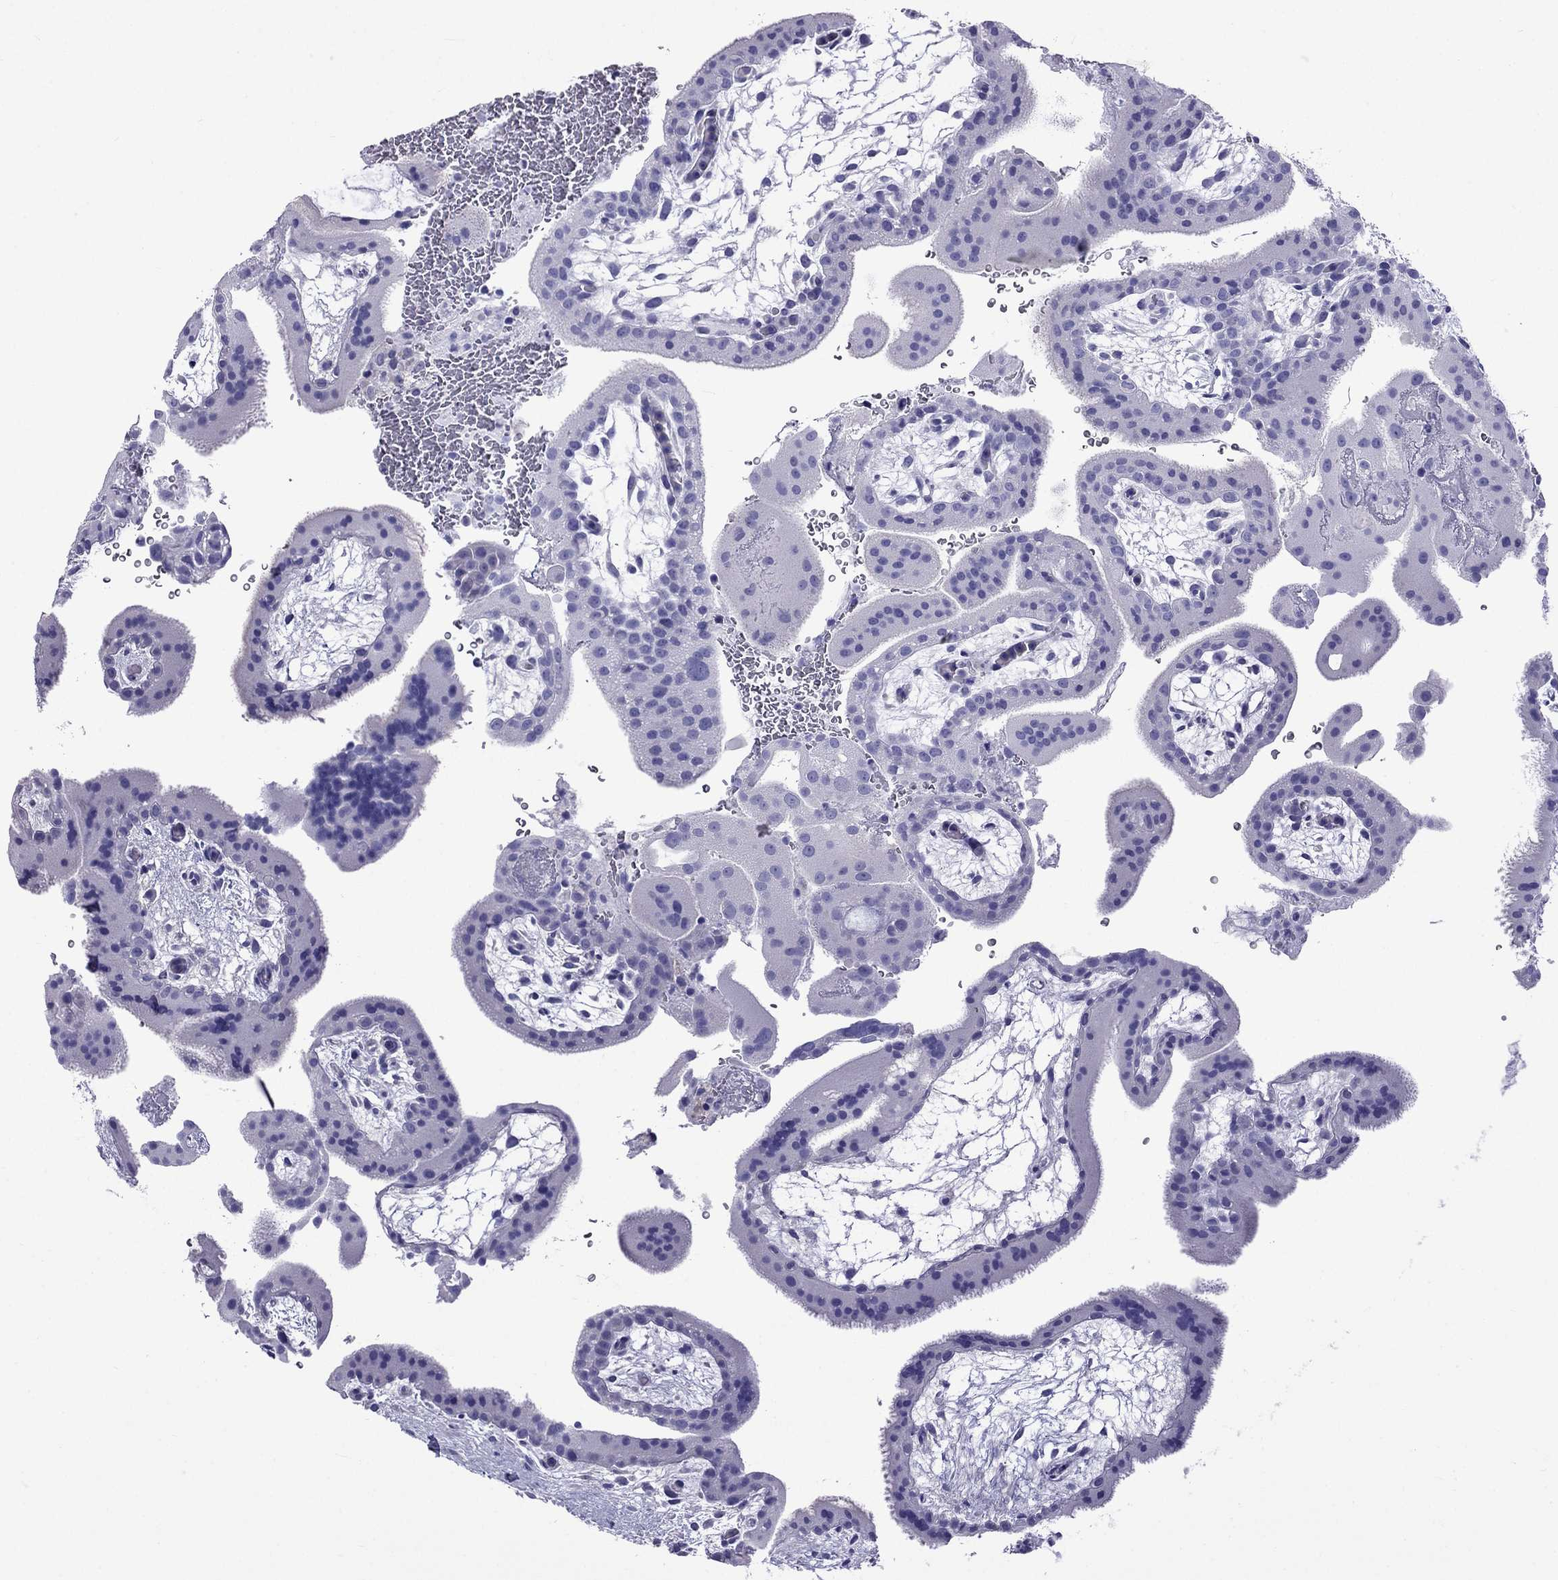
{"staining": {"intensity": "negative", "quantity": "none", "location": "none"}, "tissue": "placenta", "cell_type": "Decidual cells", "image_type": "normal", "snomed": [{"axis": "morphology", "description": "Normal tissue, NOS"}, {"axis": "topography", "description": "Placenta"}], "caption": "Immunohistochemistry (IHC) photomicrograph of benign placenta: placenta stained with DAB (3,3'-diaminobenzidine) demonstrates no significant protein expression in decidual cells.", "gene": "ARR3", "patient": {"sex": "female", "age": 19}}